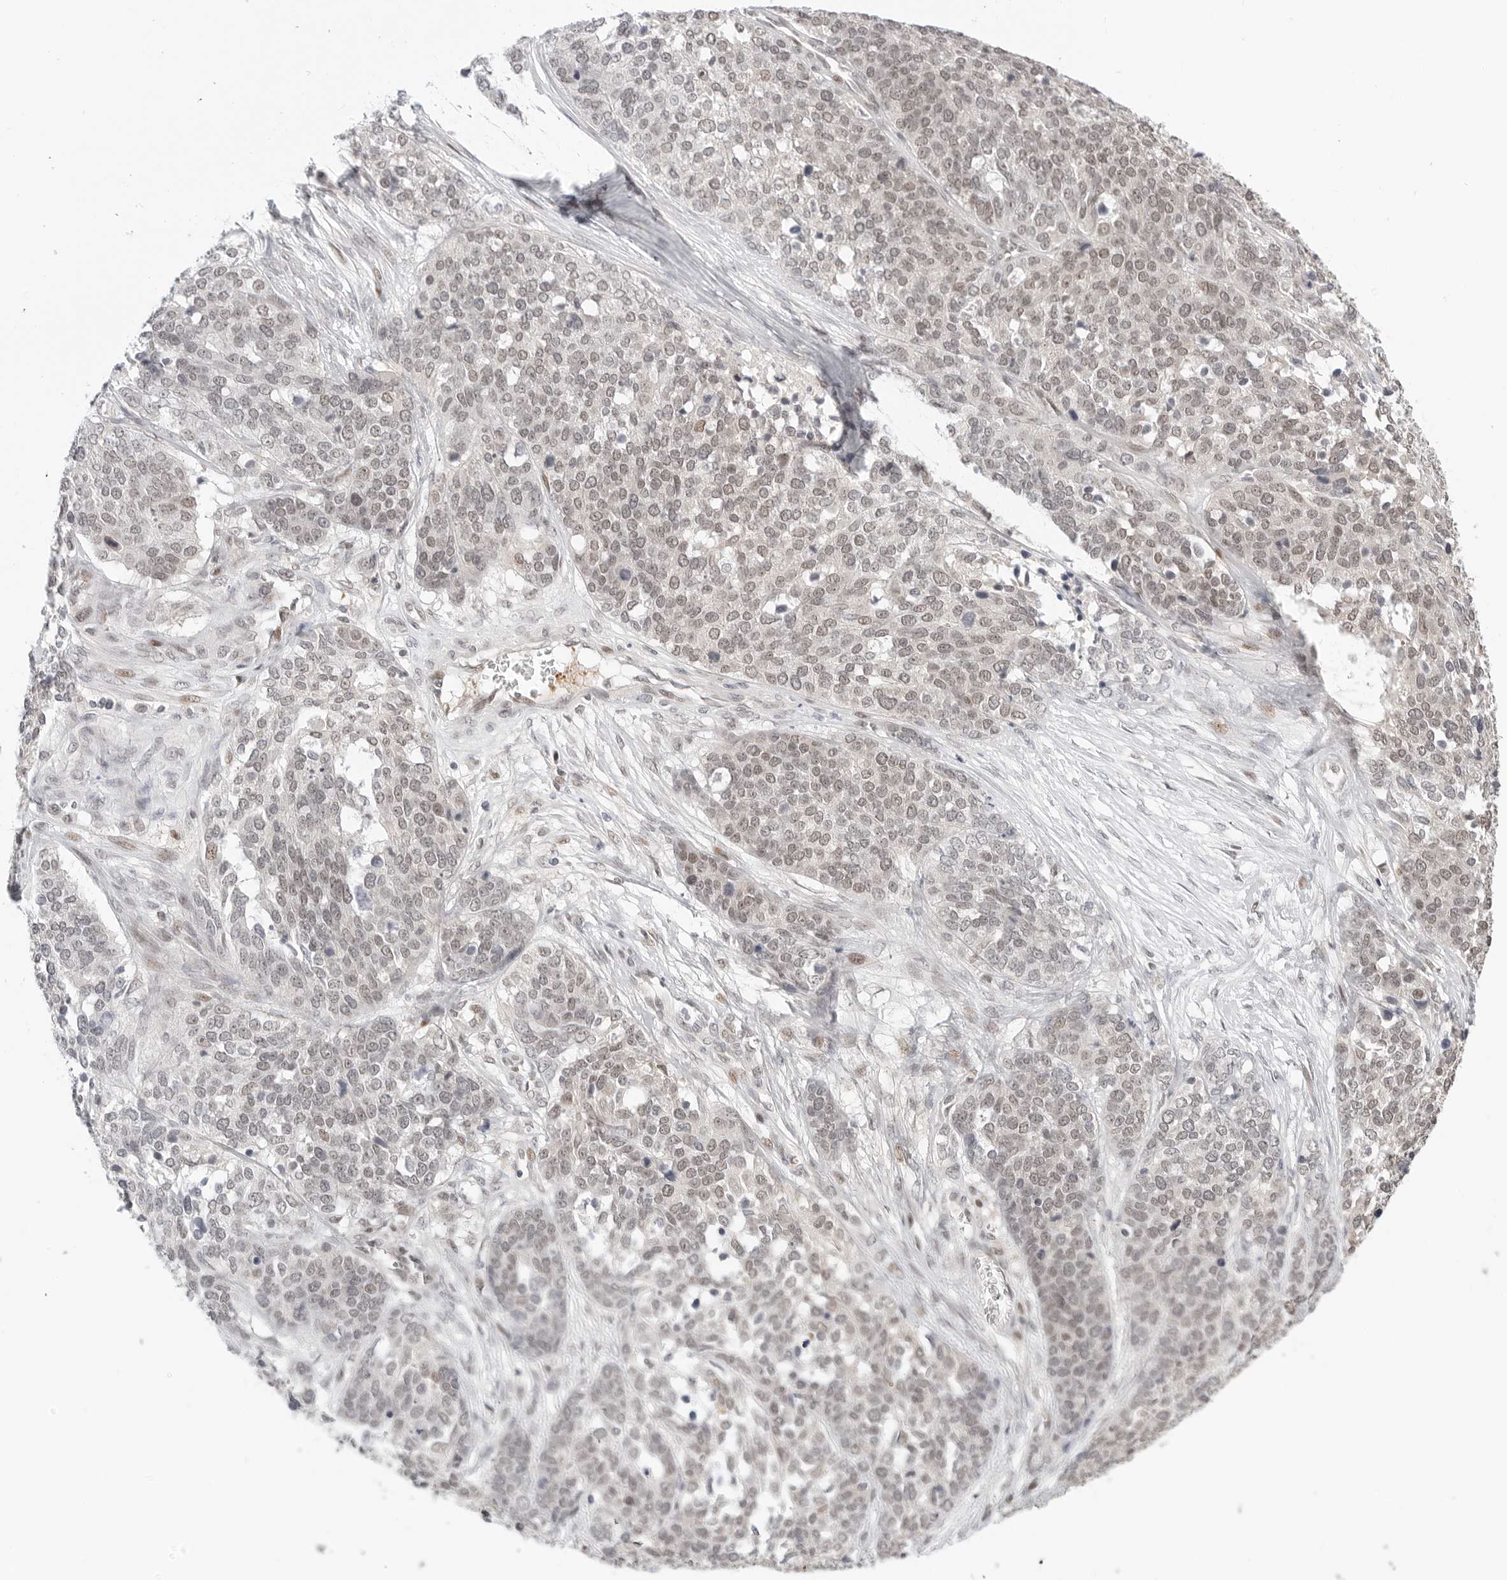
{"staining": {"intensity": "weak", "quantity": "25%-75%", "location": "nuclear"}, "tissue": "ovarian cancer", "cell_type": "Tumor cells", "image_type": "cancer", "snomed": [{"axis": "morphology", "description": "Cystadenocarcinoma, serous, NOS"}, {"axis": "topography", "description": "Ovary"}], "caption": "Ovarian cancer tissue displays weak nuclear positivity in about 25%-75% of tumor cells, visualized by immunohistochemistry.", "gene": "TSEN2", "patient": {"sex": "female", "age": 44}}